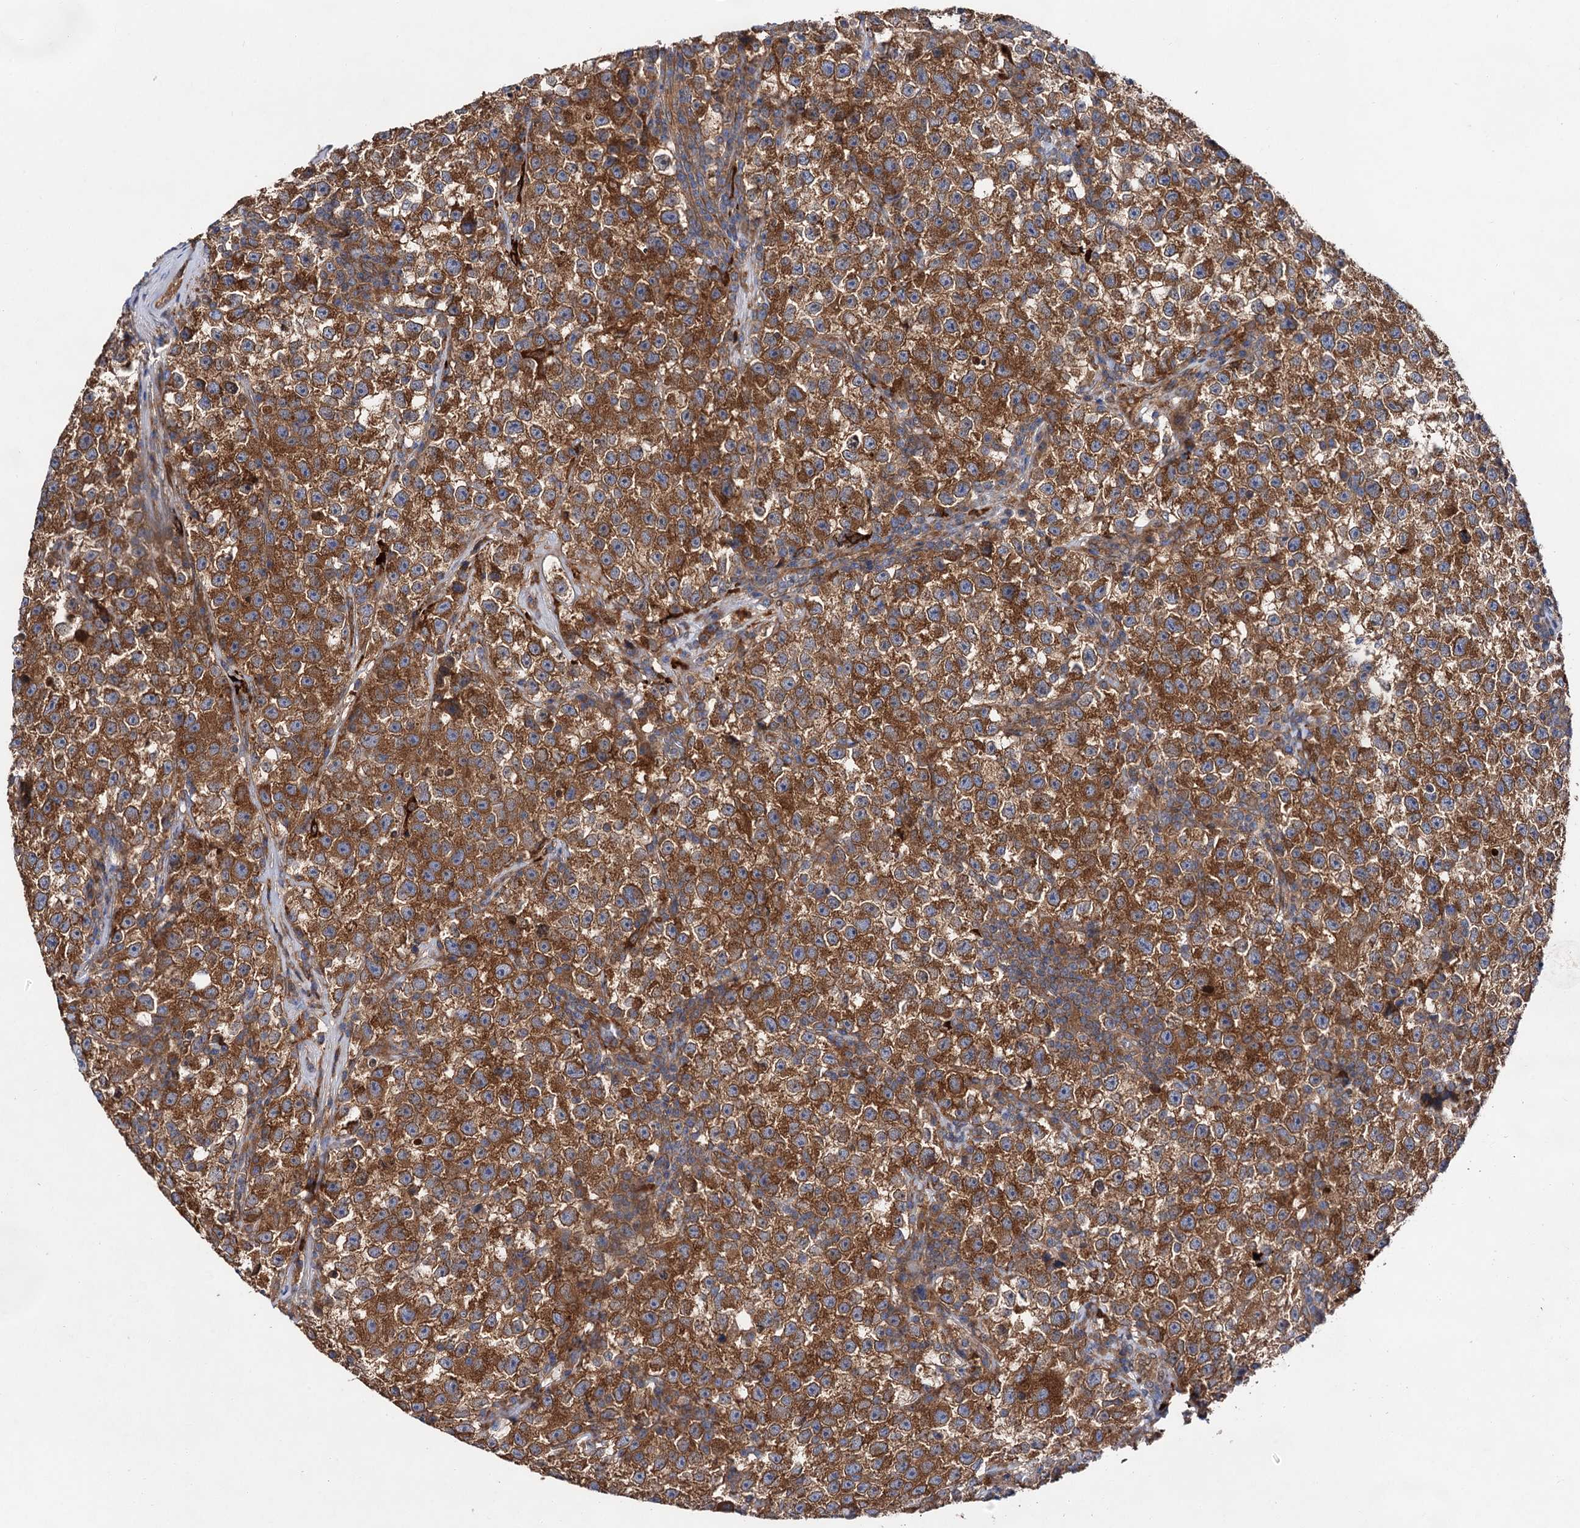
{"staining": {"intensity": "strong", "quantity": ">75%", "location": "cytoplasmic/membranous"}, "tissue": "testis cancer", "cell_type": "Tumor cells", "image_type": "cancer", "snomed": [{"axis": "morphology", "description": "Seminoma, NOS"}, {"axis": "topography", "description": "Testis"}], "caption": "Immunohistochemical staining of testis seminoma demonstrates strong cytoplasmic/membranous protein expression in about >75% of tumor cells.", "gene": "NAA25", "patient": {"sex": "male", "age": 22}}